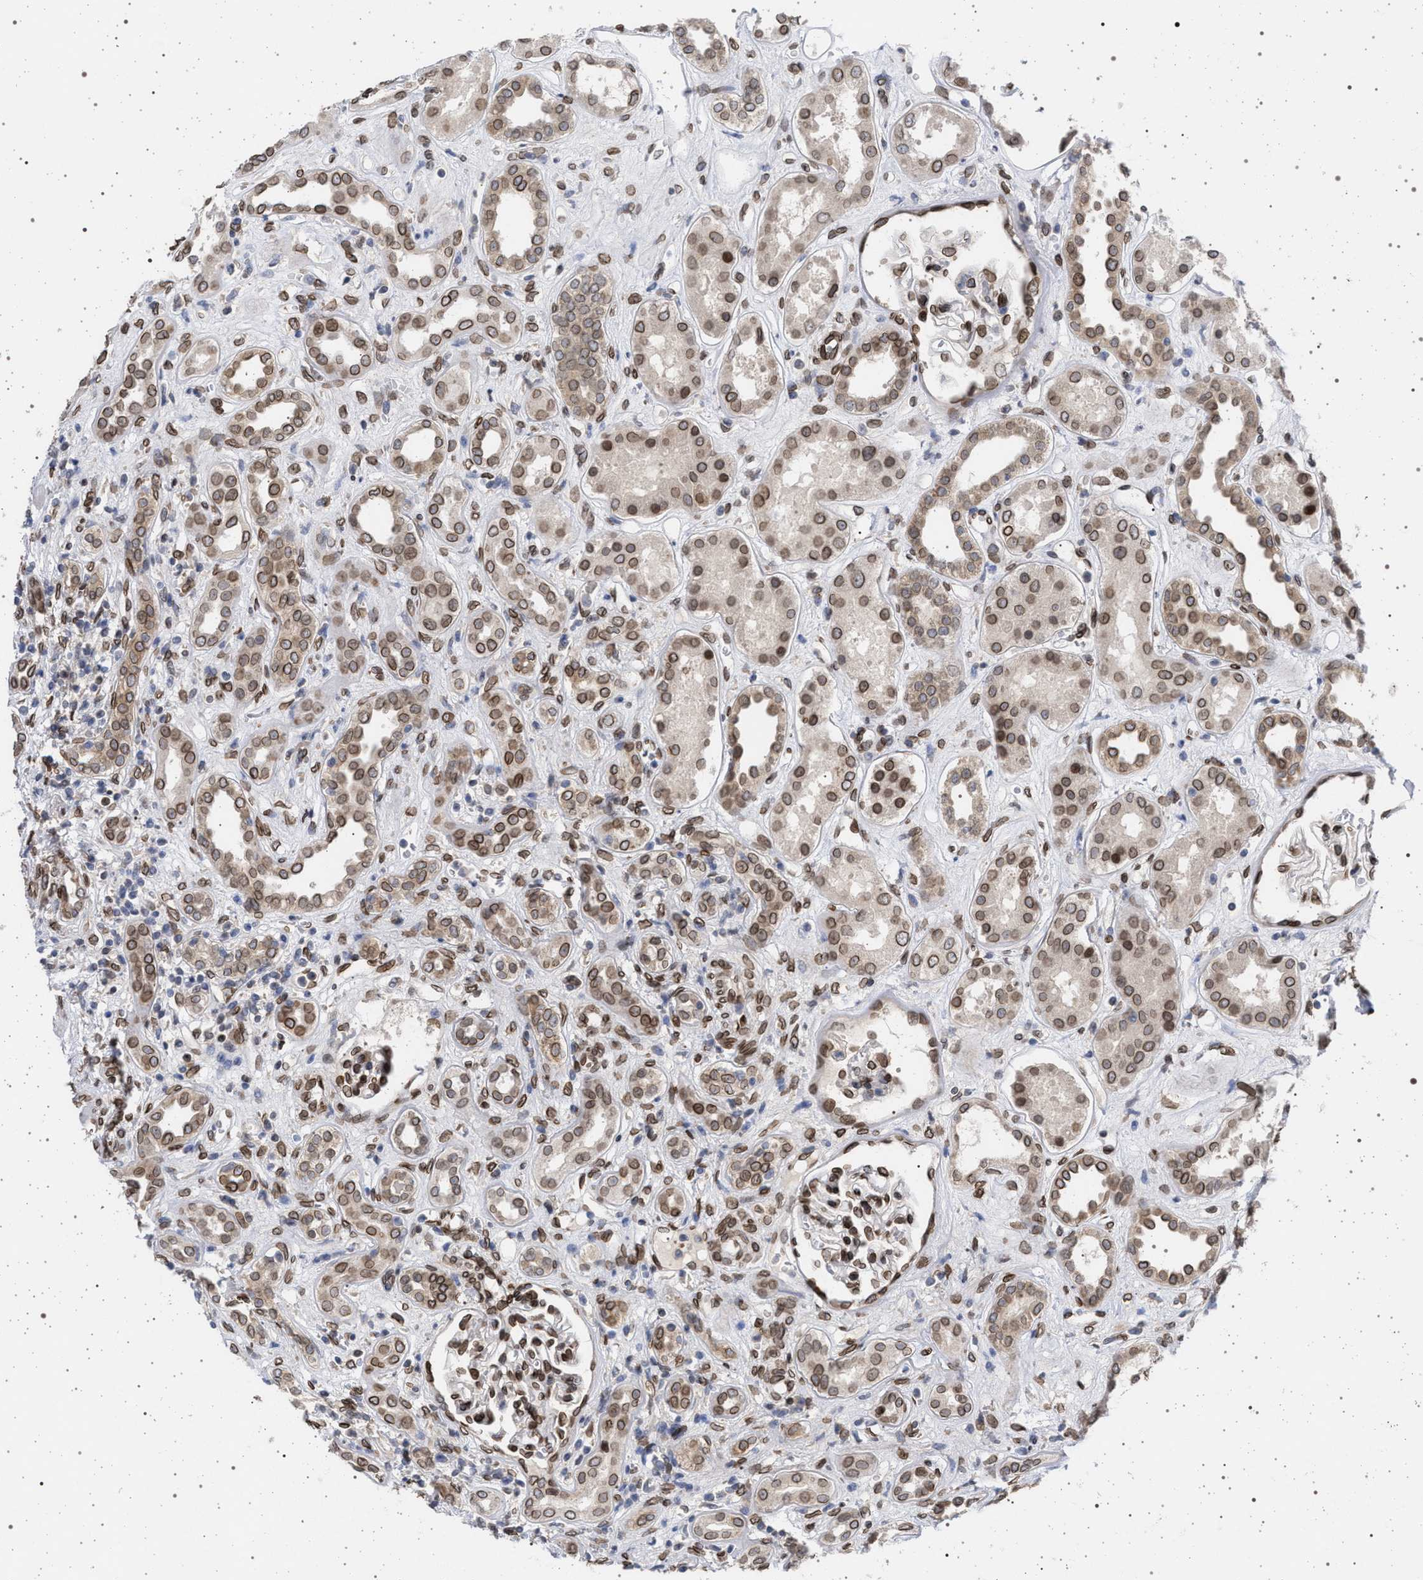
{"staining": {"intensity": "moderate", "quantity": ">75%", "location": "nuclear"}, "tissue": "kidney", "cell_type": "Cells in glomeruli", "image_type": "normal", "snomed": [{"axis": "morphology", "description": "Normal tissue, NOS"}, {"axis": "topography", "description": "Kidney"}], "caption": "A brown stain shows moderate nuclear positivity of a protein in cells in glomeruli of unremarkable kidney.", "gene": "ING2", "patient": {"sex": "male", "age": 59}}